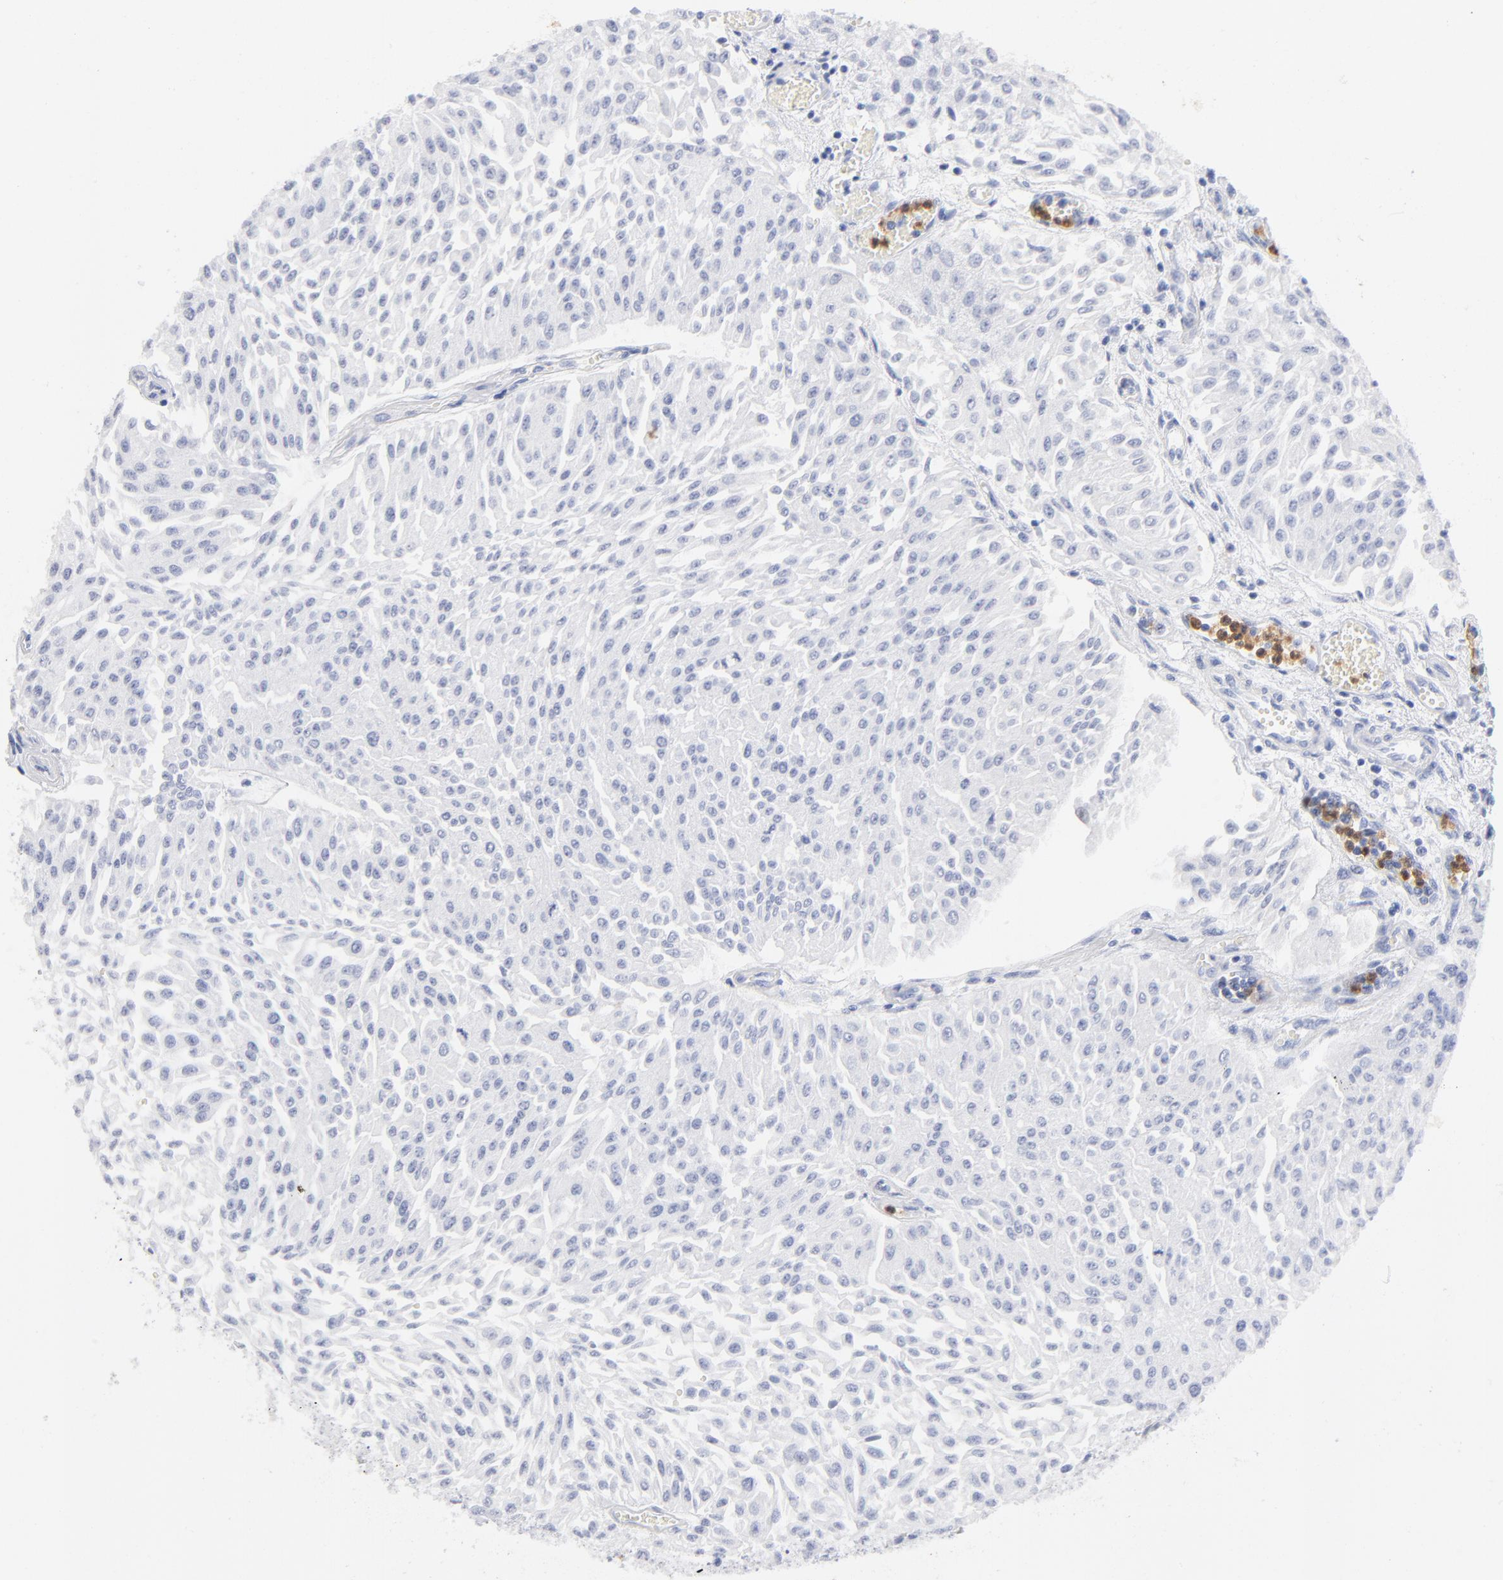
{"staining": {"intensity": "negative", "quantity": "none", "location": "none"}, "tissue": "urothelial cancer", "cell_type": "Tumor cells", "image_type": "cancer", "snomed": [{"axis": "morphology", "description": "Urothelial carcinoma, Low grade"}, {"axis": "topography", "description": "Urinary bladder"}], "caption": "Immunohistochemistry of human urothelial carcinoma (low-grade) demonstrates no expression in tumor cells.", "gene": "ARG1", "patient": {"sex": "male", "age": 86}}